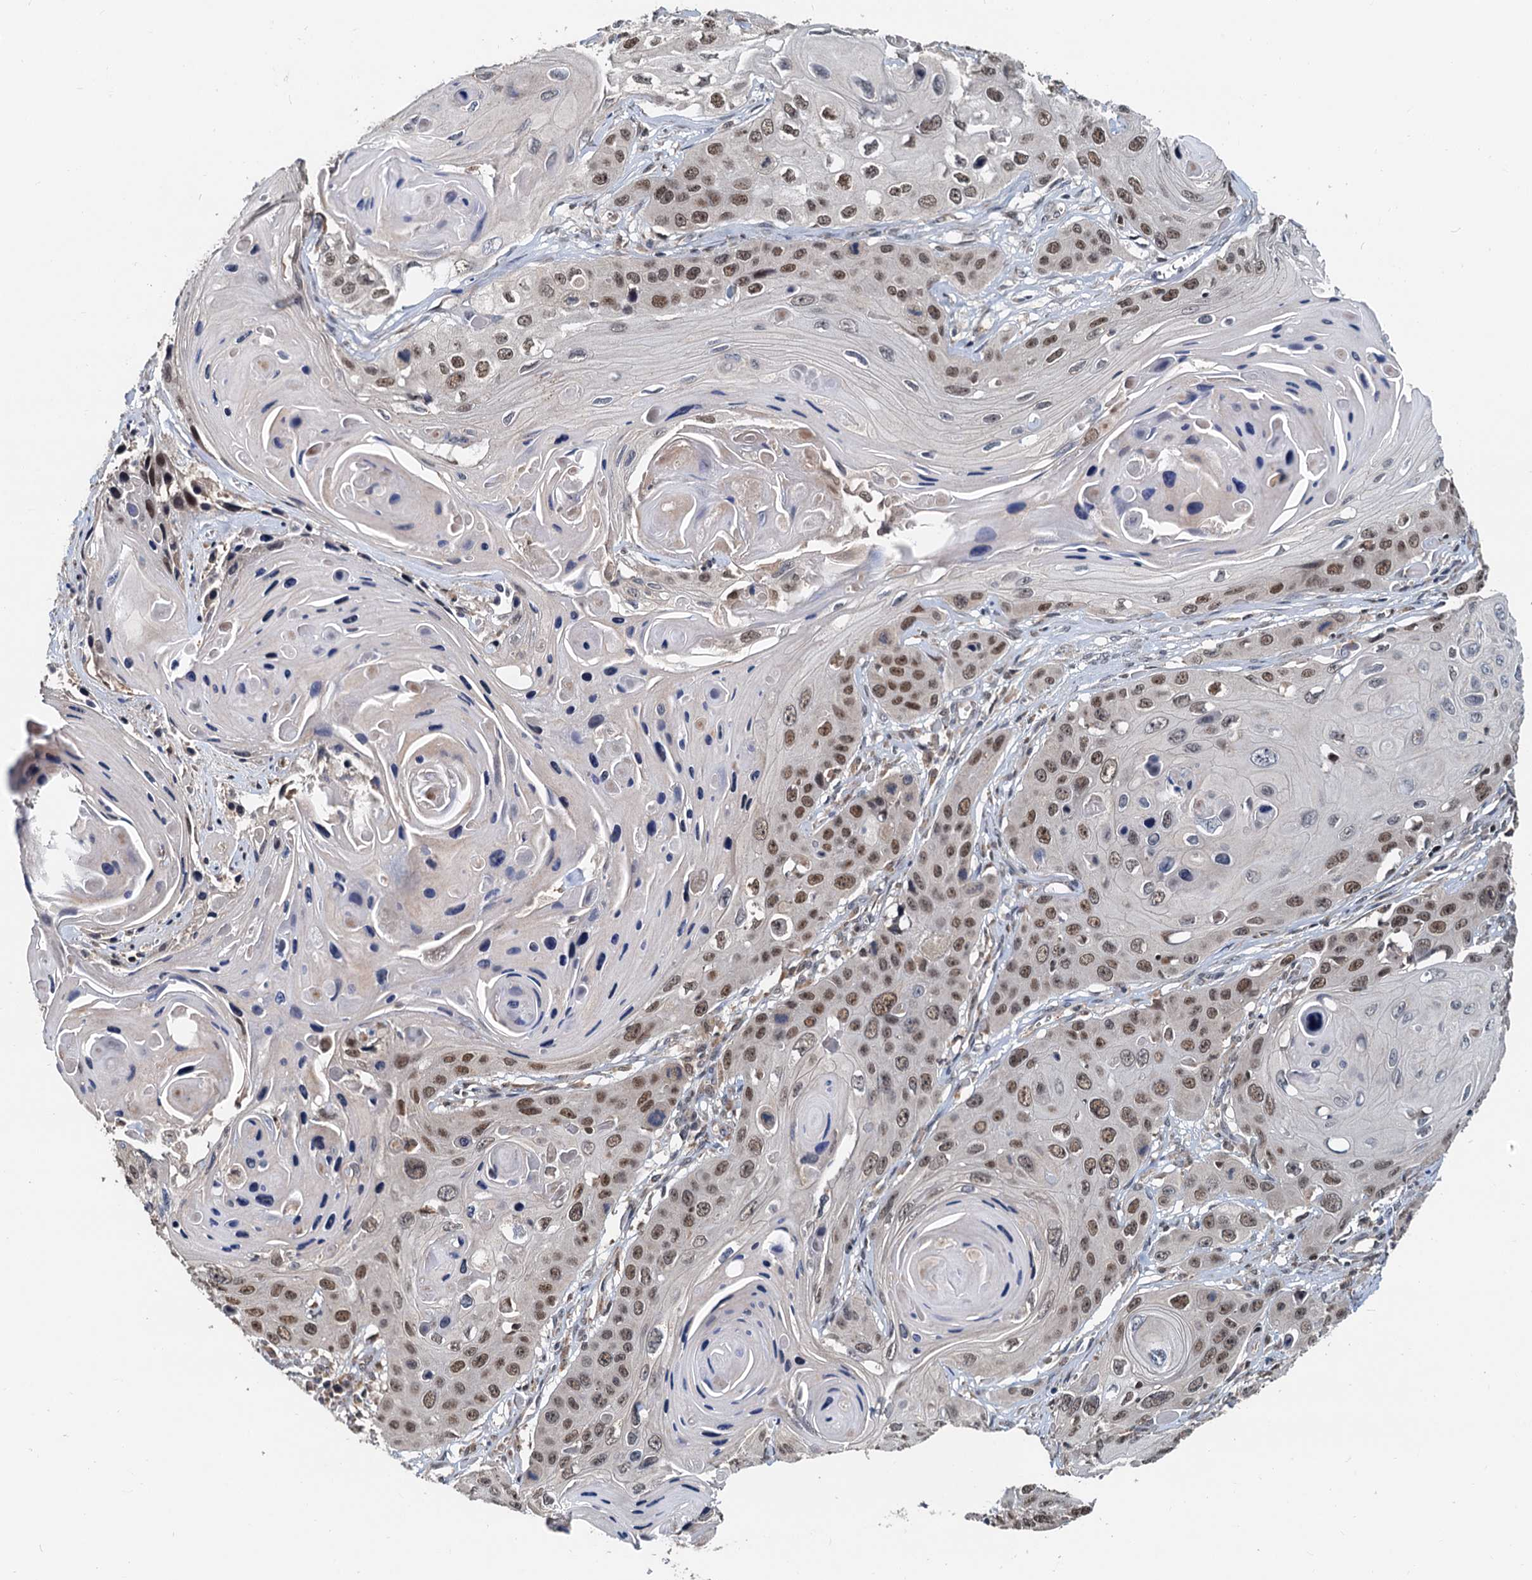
{"staining": {"intensity": "moderate", "quantity": ">75%", "location": "nuclear"}, "tissue": "skin cancer", "cell_type": "Tumor cells", "image_type": "cancer", "snomed": [{"axis": "morphology", "description": "Squamous cell carcinoma, NOS"}, {"axis": "topography", "description": "Skin"}], "caption": "A histopathology image of human squamous cell carcinoma (skin) stained for a protein exhibits moderate nuclear brown staining in tumor cells. Nuclei are stained in blue.", "gene": "MCMBP", "patient": {"sex": "male", "age": 55}}